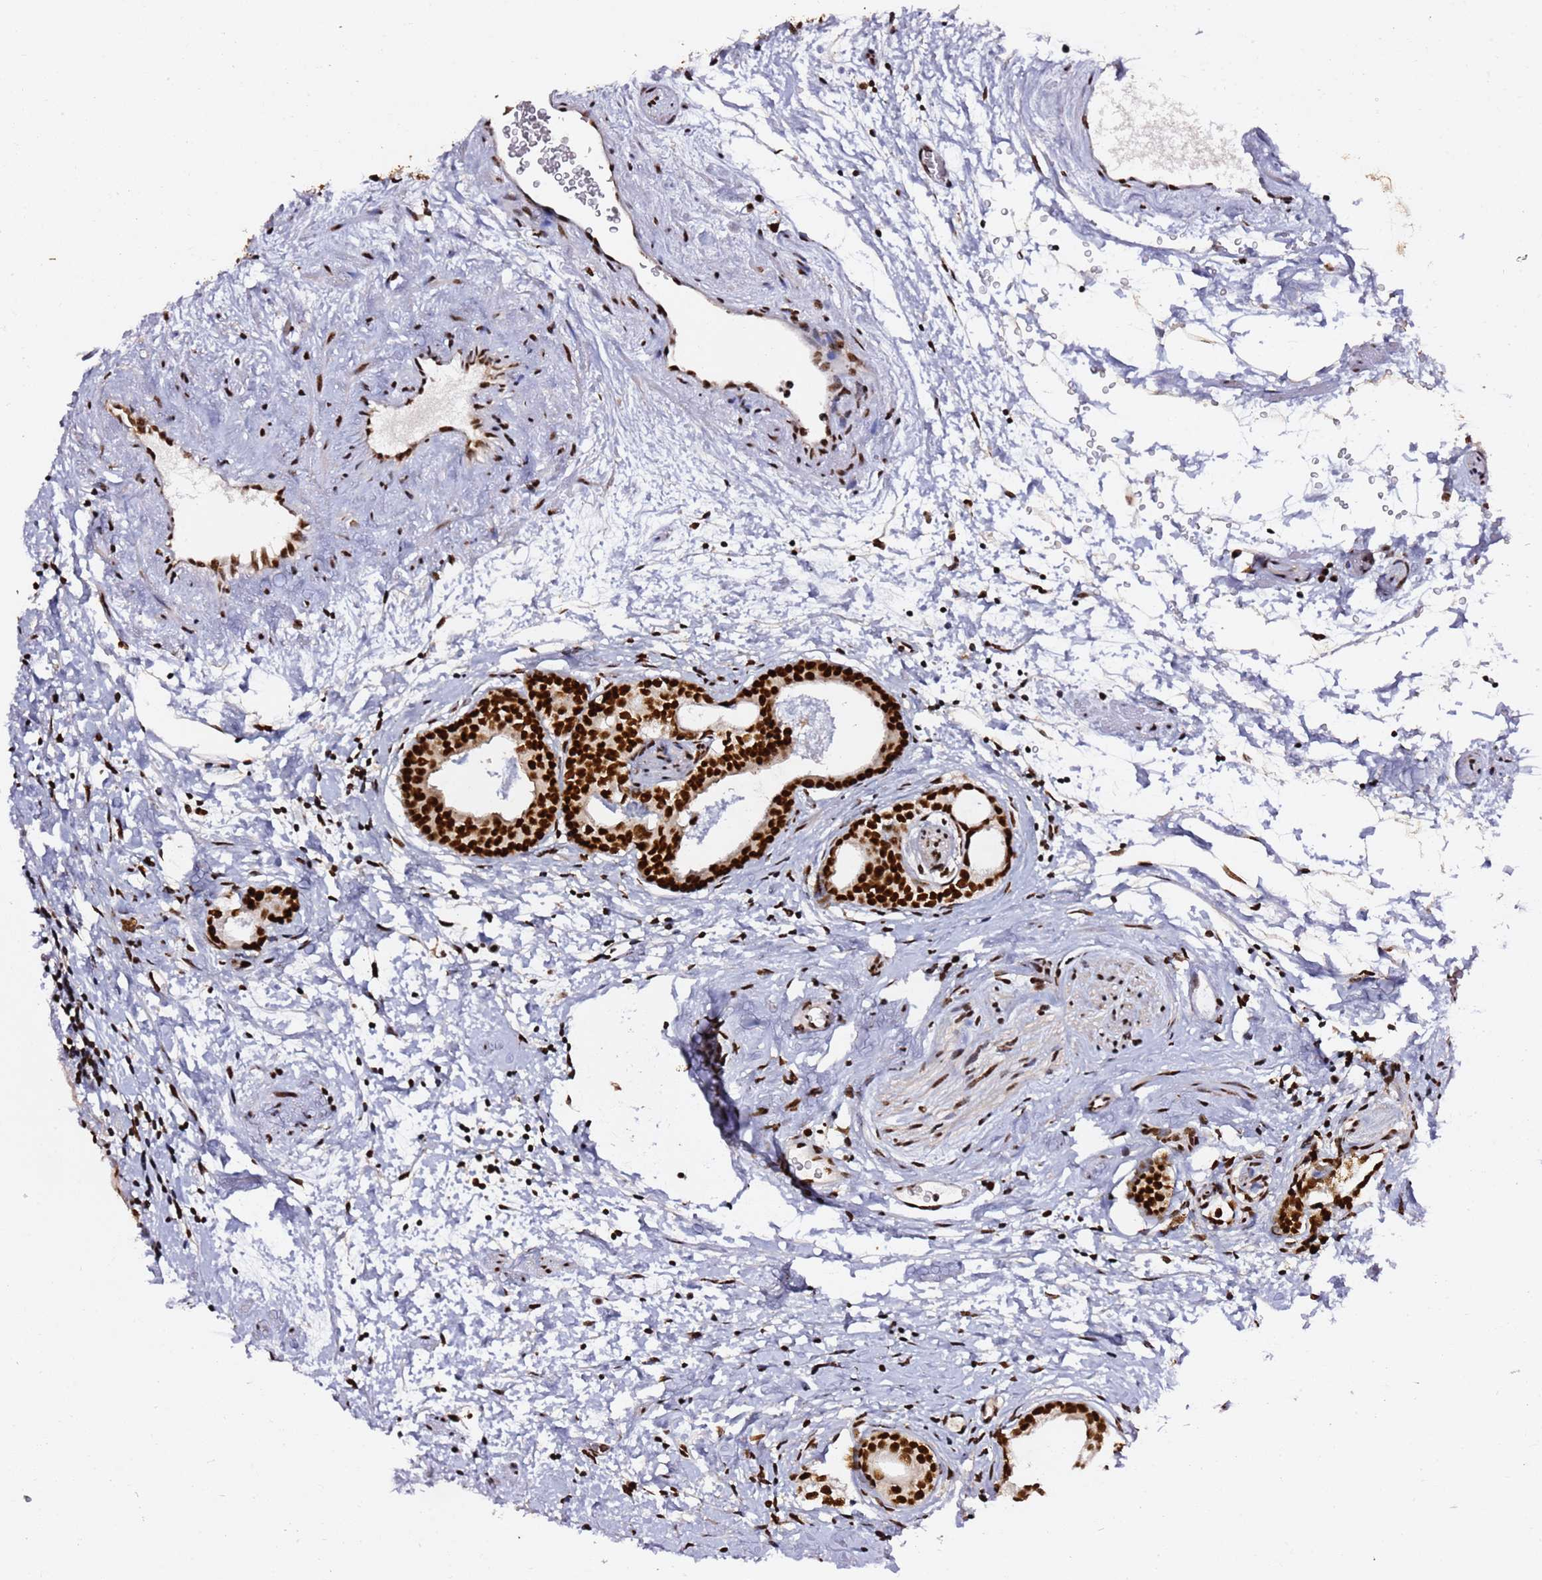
{"staining": {"intensity": "strong", "quantity": ">75%", "location": "nuclear"}, "tissue": "prostate cancer", "cell_type": "Tumor cells", "image_type": "cancer", "snomed": [{"axis": "morphology", "description": "Adenocarcinoma, Low grade"}, {"axis": "topography", "description": "Prostate"}], "caption": "This histopathology image exhibits prostate adenocarcinoma (low-grade) stained with immunohistochemistry (IHC) to label a protein in brown. The nuclear of tumor cells show strong positivity for the protein. Nuclei are counter-stained blue.", "gene": "C6orf226", "patient": {"sex": "male", "age": 63}}